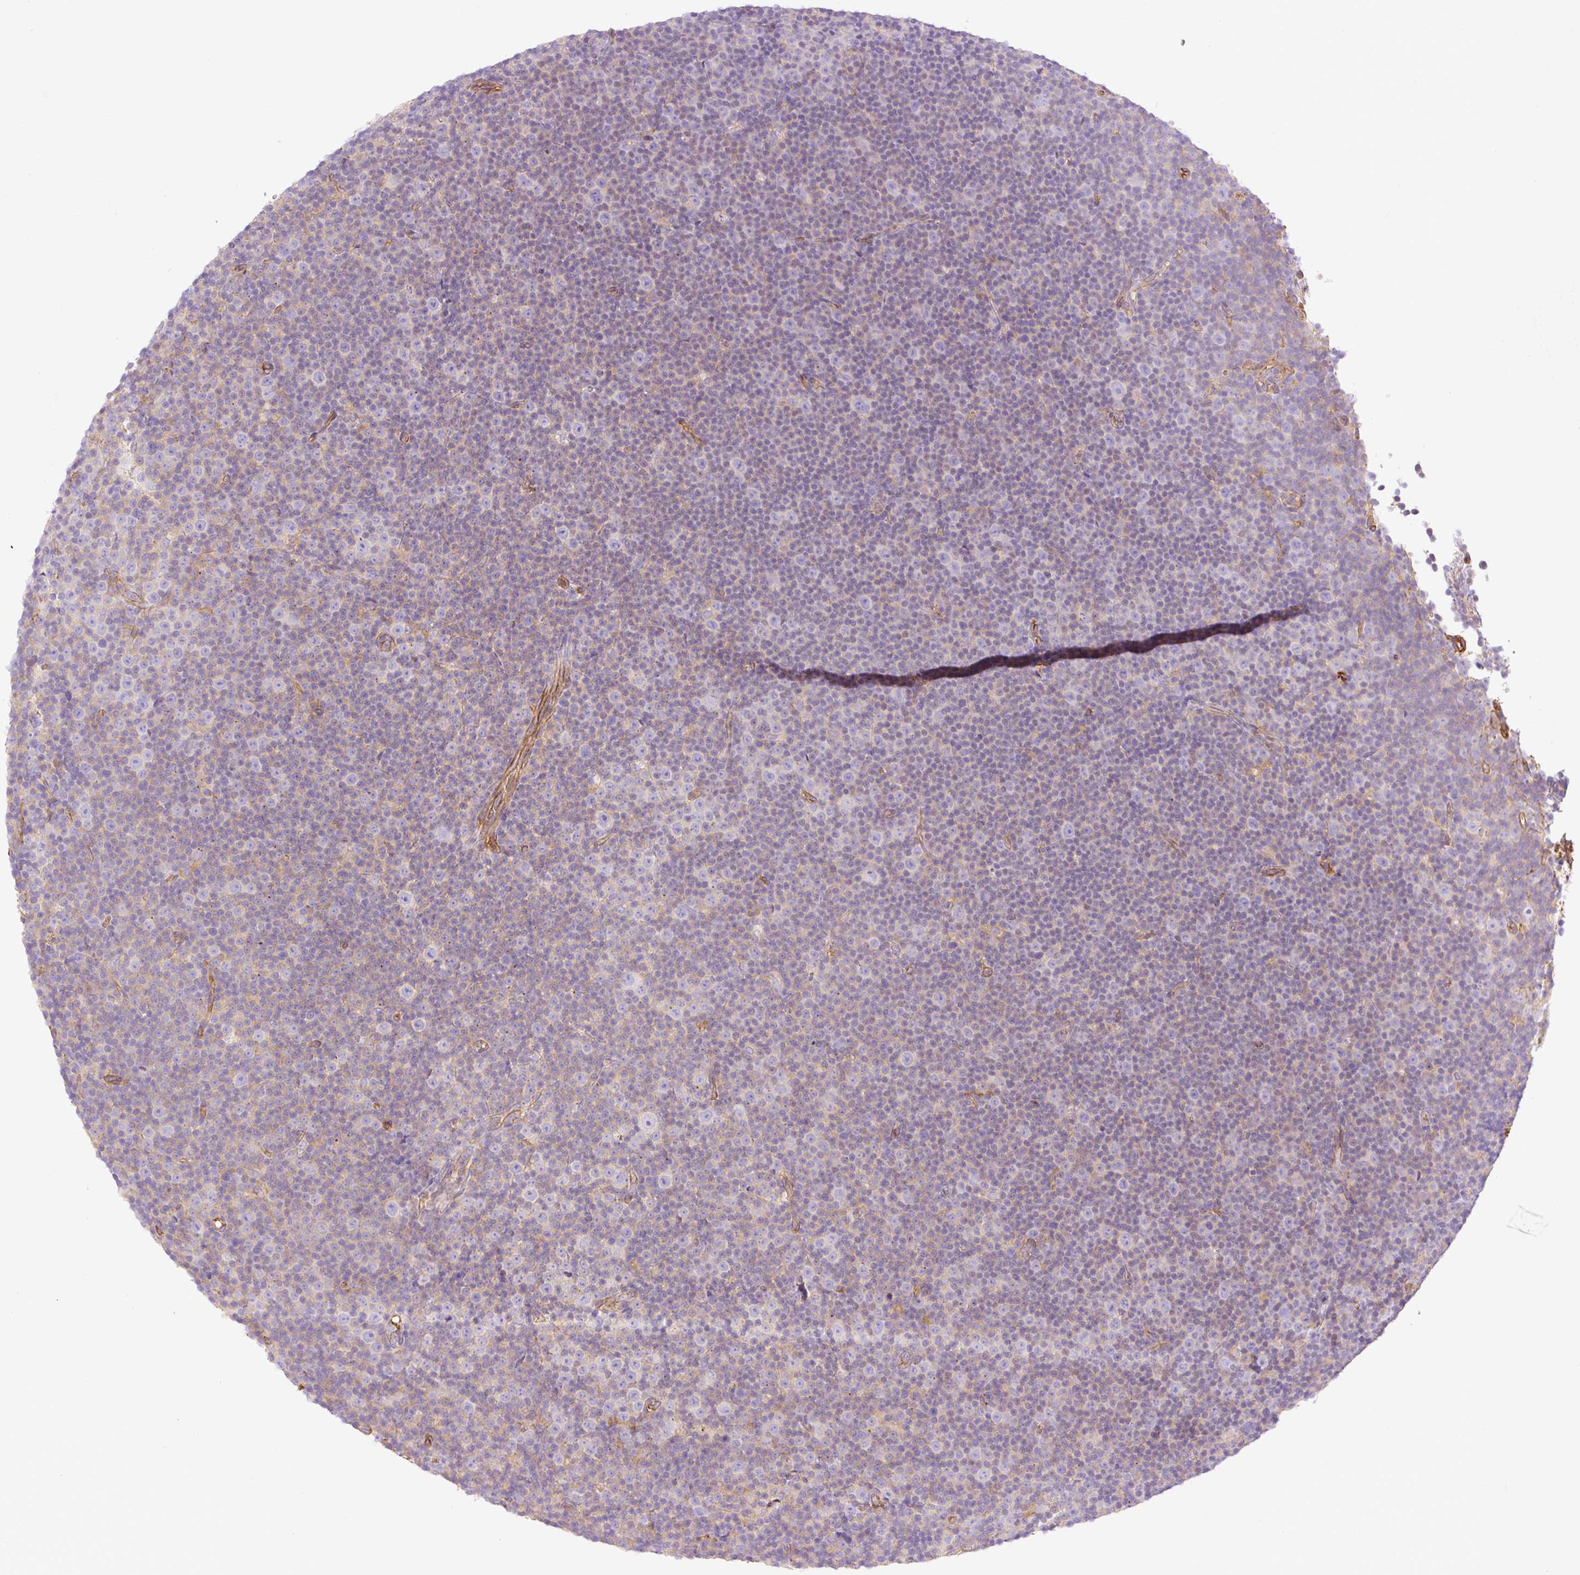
{"staining": {"intensity": "negative", "quantity": "none", "location": "none"}, "tissue": "lymphoma", "cell_type": "Tumor cells", "image_type": "cancer", "snomed": [{"axis": "morphology", "description": "Malignant lymphoma, non-Hodgkin's type, Low grade"}, {"axis": "topography", "description": "Lymph node"}], "caption": "DAB immunohistochemical staining of human malignant lymphoma, non-Hodgkin's type (low-grade) demonstrates no significant staining in tumor cells.", "gene": "EHD3", "patient": {"sex": "female", "age": 67}}